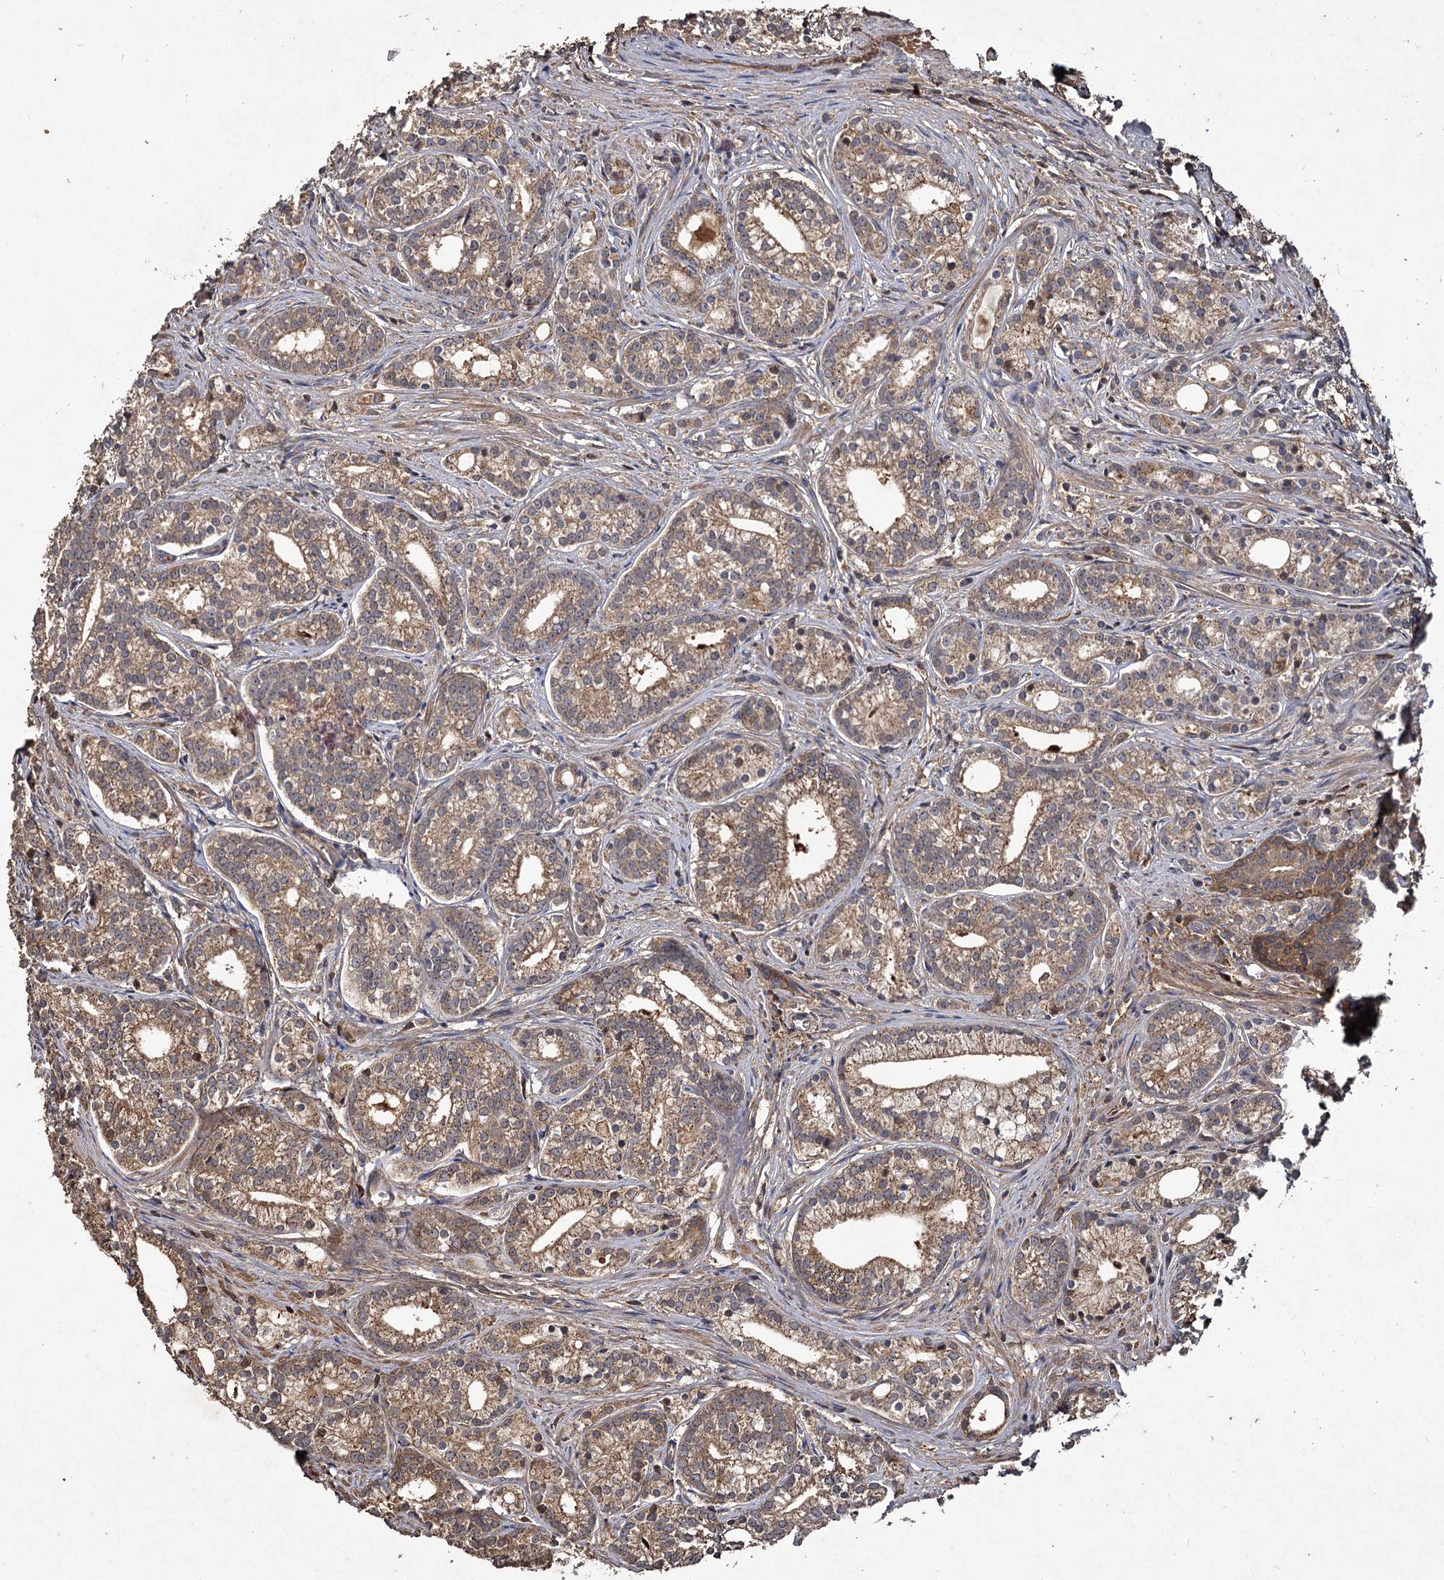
{"staining": {"intensity": "moderate", "quantity": ">75%", "location": "cytoplasmic/membranous"}, "tissue": "prostate cancer", "cell_type": "Tumor cells", "image_type": "cancer", "snomed": [{"axis": "morphology", "description": "Adenocarcinoma, Low grade"}, {"axis": "topography", "description": "Prostate"}], "caption": "Brown immunohistochemical staining in prostate cancer demonstrates moderate cytoplasmic/membranous staining in about >75% of tumor cells.", "gene": "GCLC", "patient": {"sex": "male", "age": 71}}